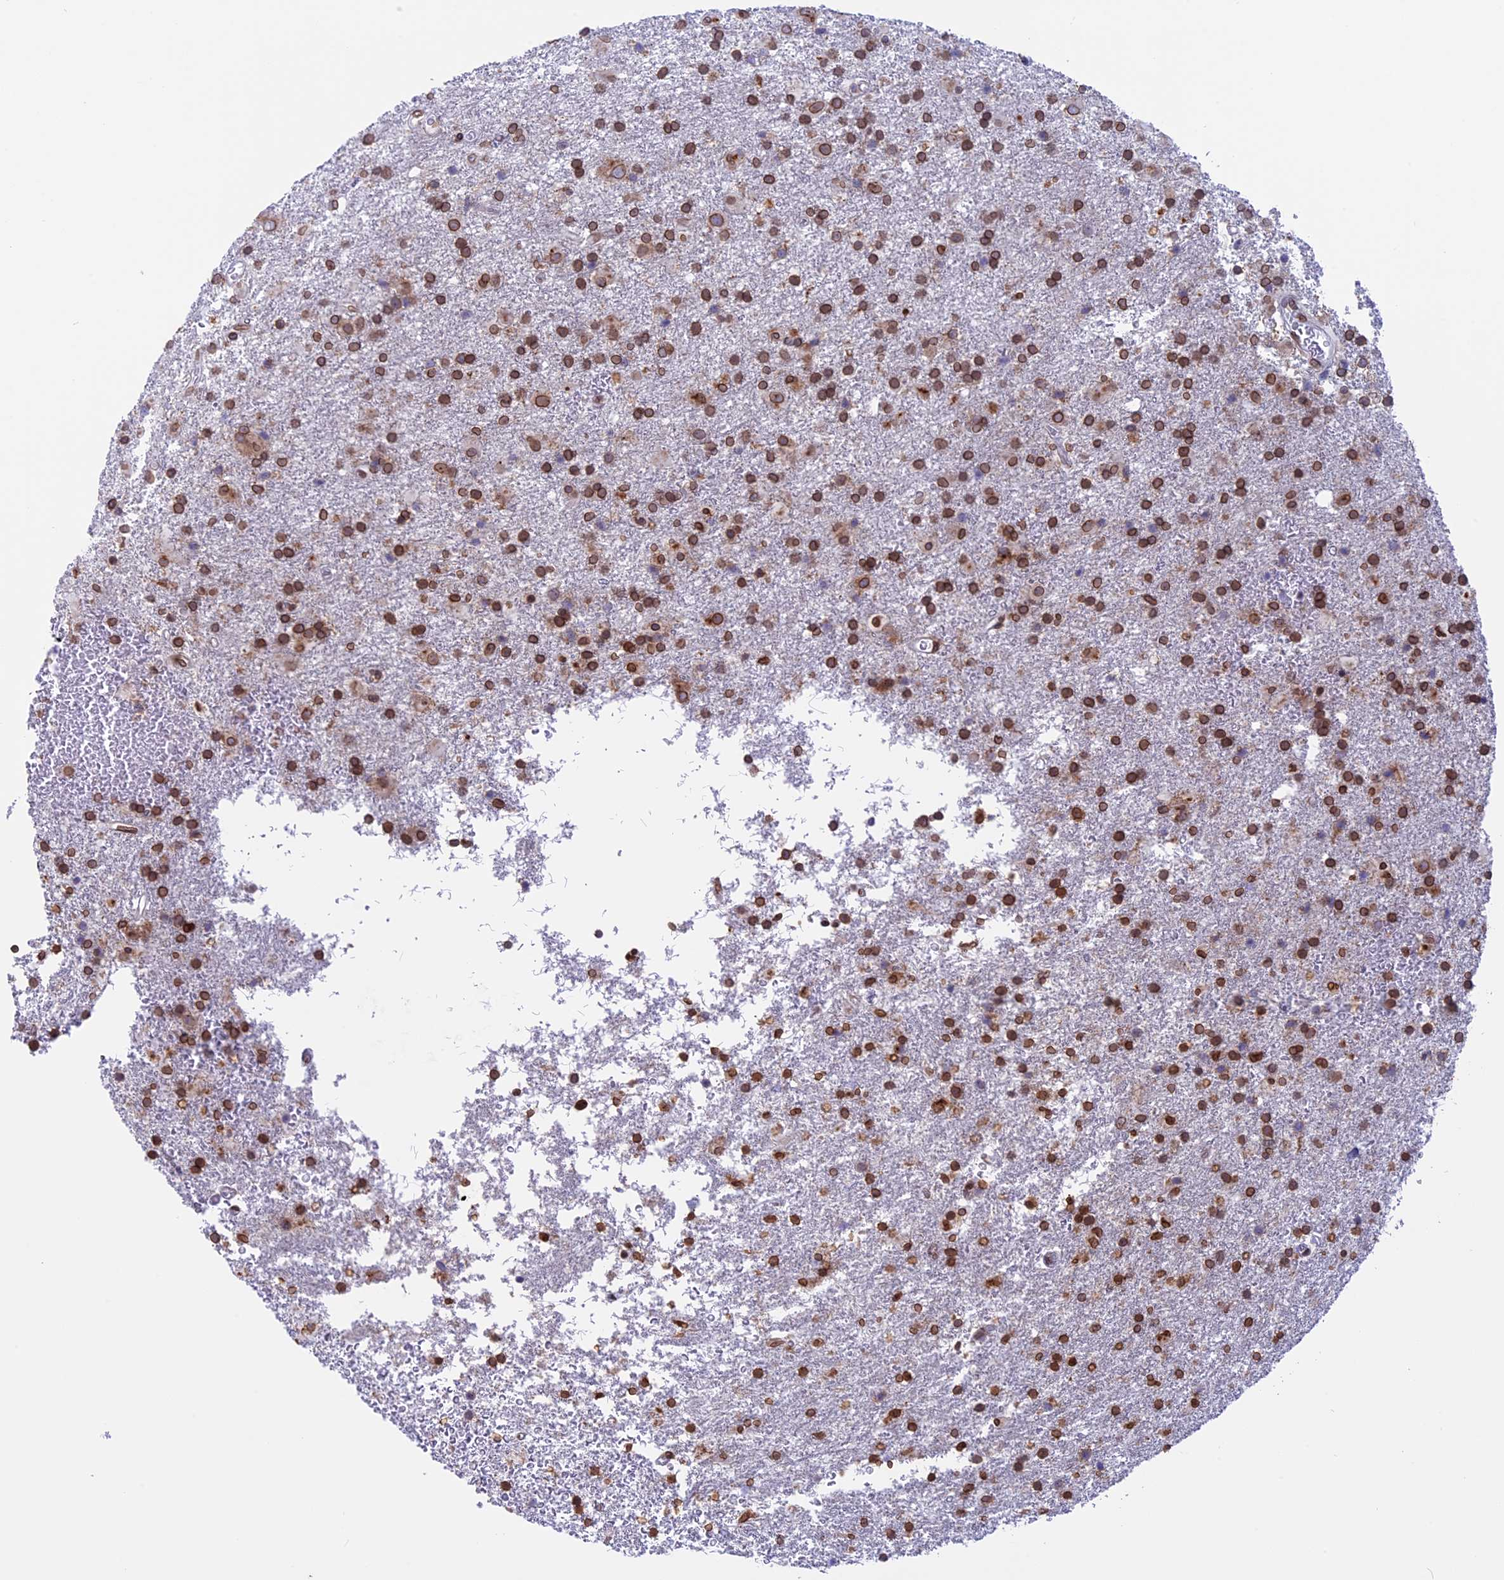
{"staining": {"intensity": "moderate", "quantity": ">75%", "location": "nuclear"}, "tissue": "glioma", "cell_type": "Tumor cells", "image_type": "cancer", "snomed": [{"axis": "morphology", "description": "Glioma, malignant, Low grade"}, {"axis": "topography", "description": "Brain"}], "caption": "Glioma tissue exhibits moderate nuclear expression in about >75% of tumor cells, visualized by immunohistochemistry.", "gene": "TMPRSS7", "patient": {"sex": "male", "age": 65}}